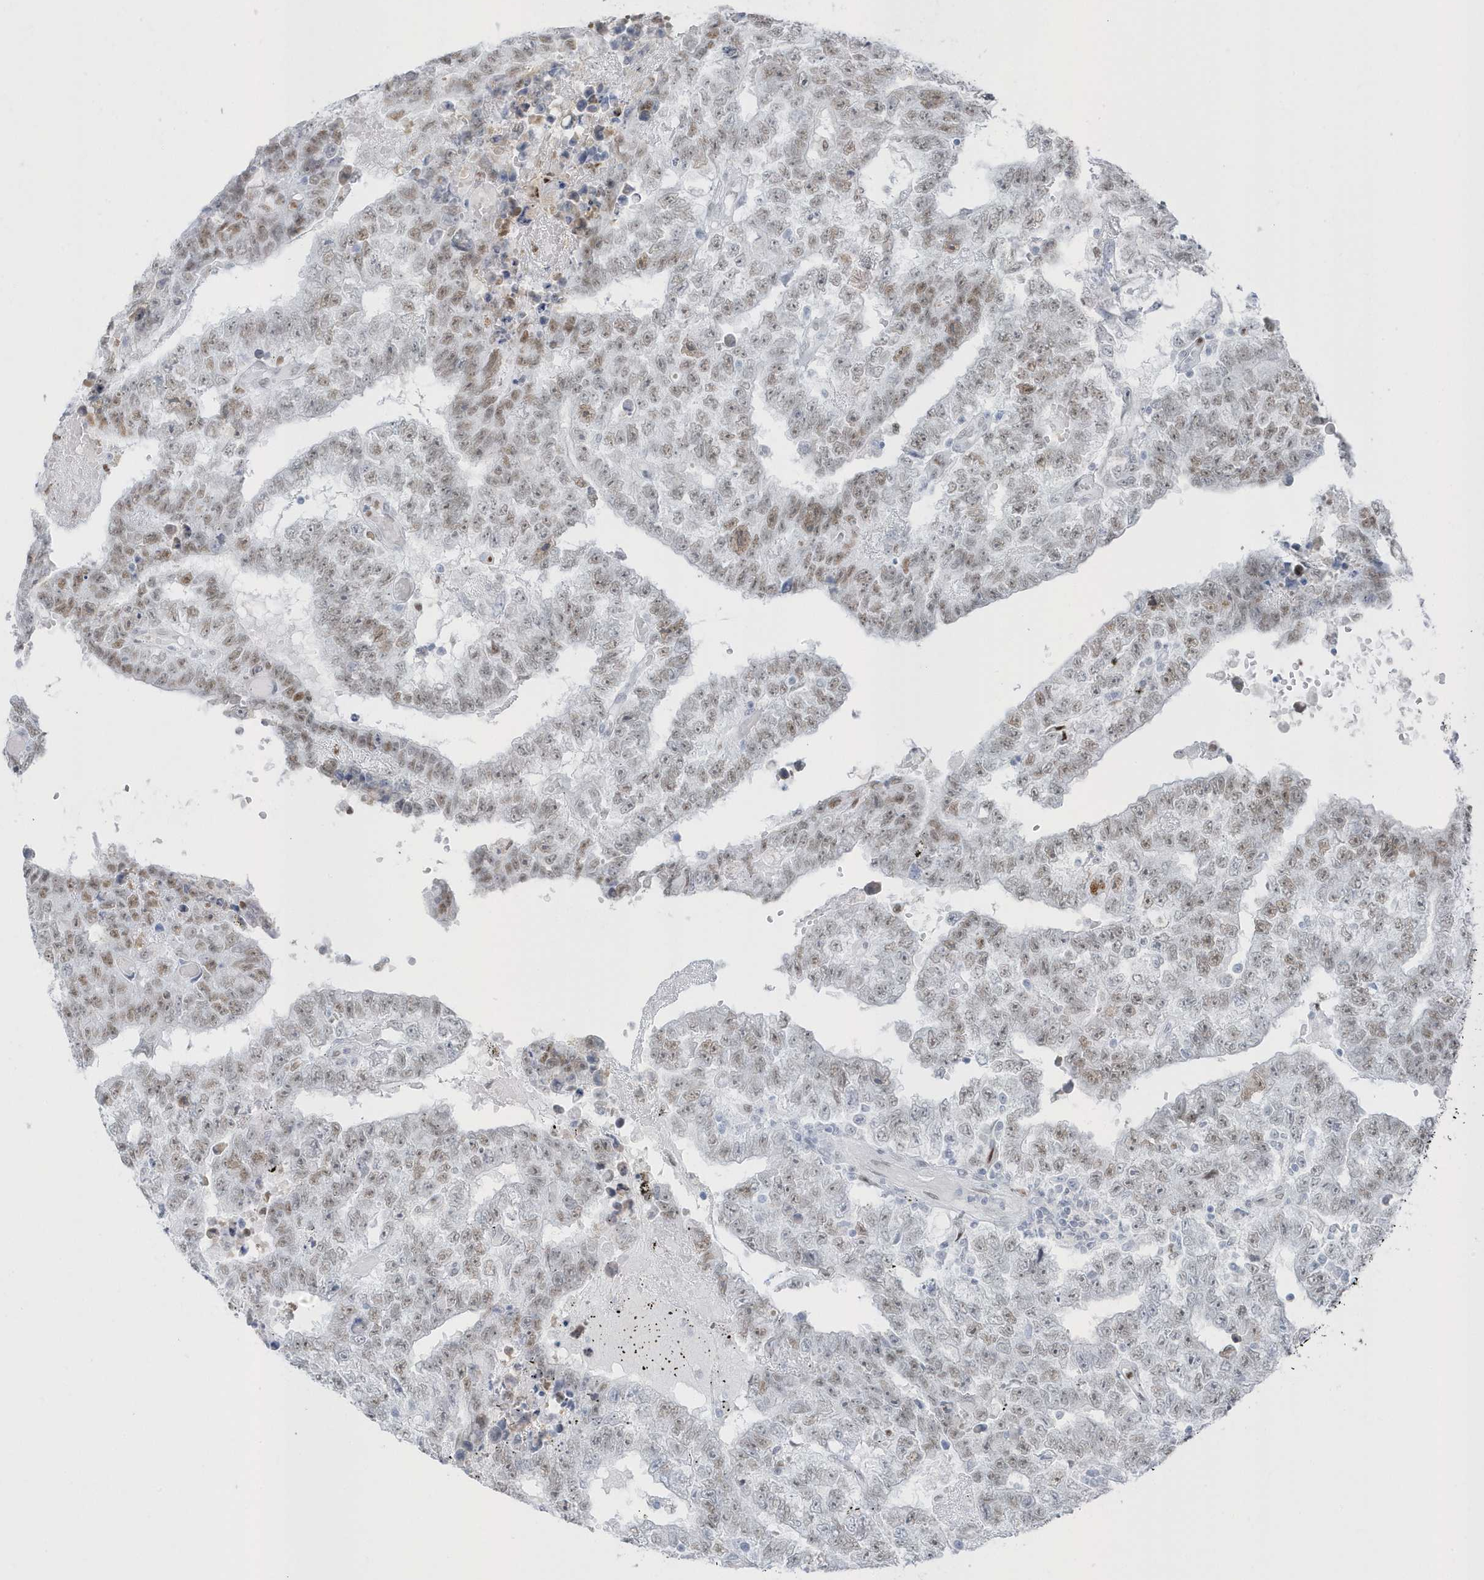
{"staining": {"intensity": "weak", "quantity": "25%-75%", "location": "nuclear"}, "tissue": "testis cancer", "cell_type": "Tumor cells", "image_type": "cancer", "snomed": [{"axis": "morphology", "description": "Carcinoma, Embryonal, NOS"}, {"axis": "topography", "description": "Testis"}], "caption": "A brown stain highlights weak nuclear expression of a protein in human testis cancer (embryonal carcinoma) tumor cells.", "gene": "SMIM34", "patient": {"sex": "male", "age": 25}}